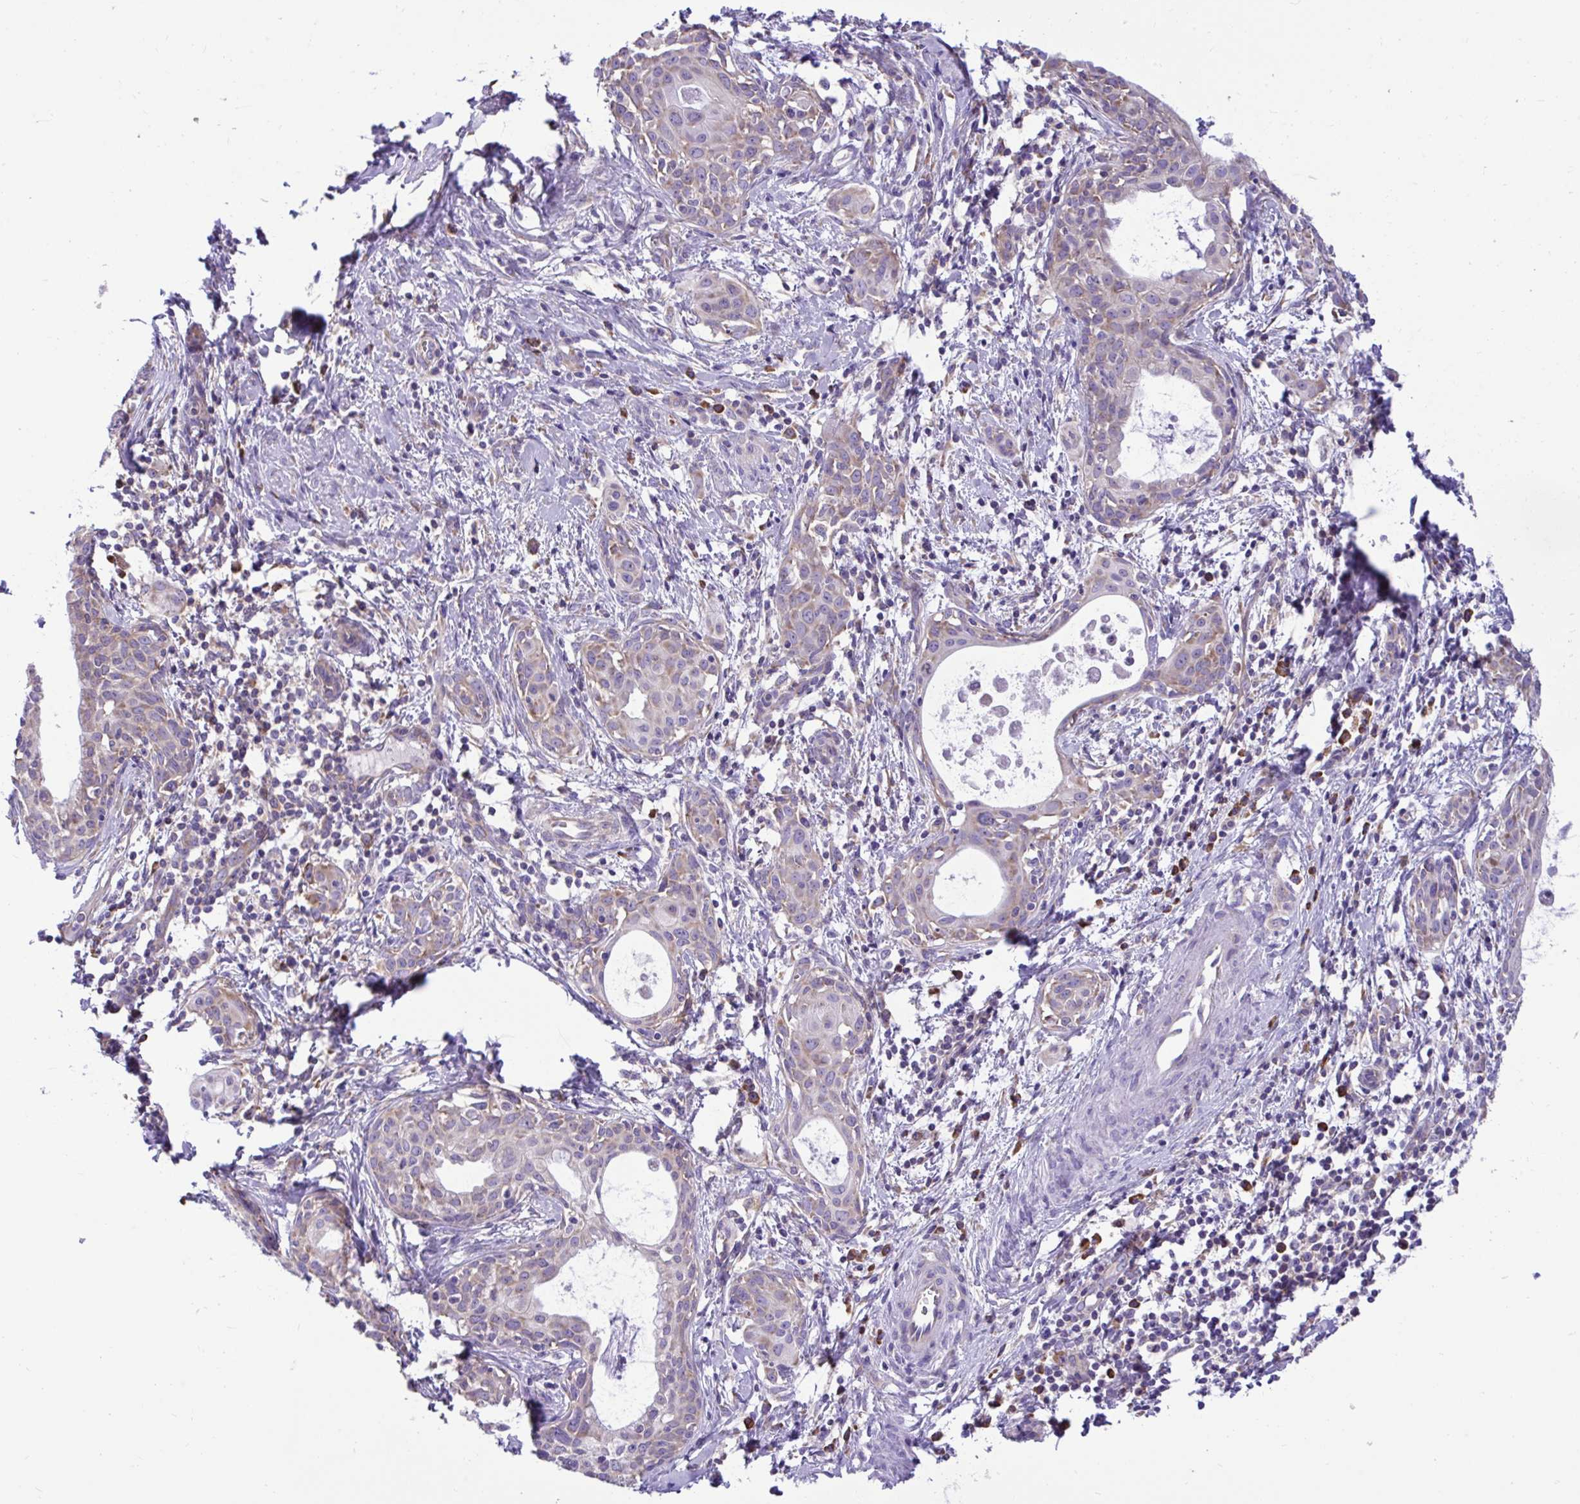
{"staining": {"intensity": "moderate", "quantity": "25%-75%", "location": "cytoplasmic/membranous"}, "tissue": "cervical cancer", "cell_type": "Tumor cells", "image_type": "cancer", "snomed": [{"axis": "morphology", "description": "Squamous cell carcinoma, NOS"}, {"axis": "topography", "description": "Cervix"}], "caption": "Moderate cytoplasmic/membranous positivity is appreciated in approximately 25%-75% of tumor cells in squamous cell carcinoma (cervical). The protein of interest is shown in brown color, while the nuclei are stained blue.", "gene": "RPL7", "patient": {"sex": "female", "age": 52}}